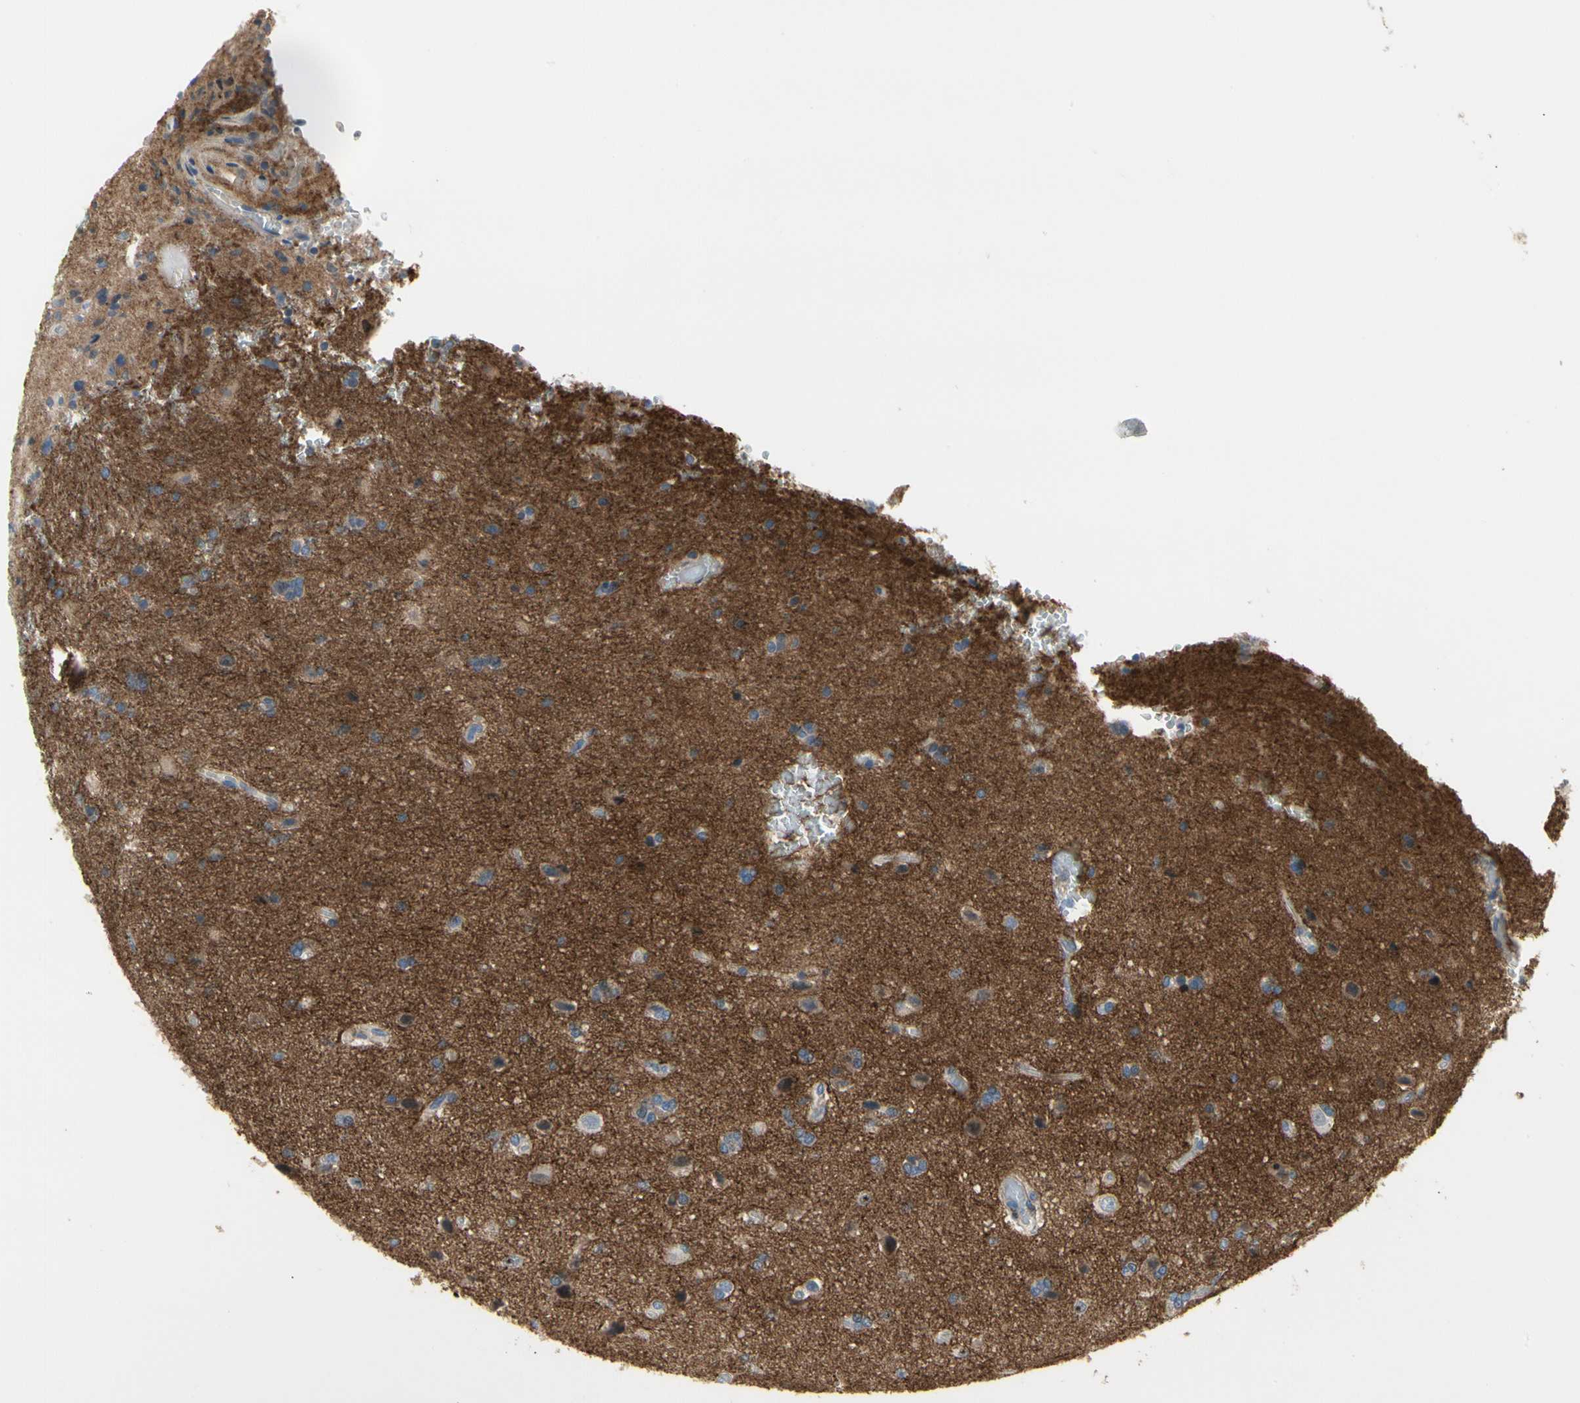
{"staining": {"intensity": "negative", "quantity": "none", "location": "none"}, "tissue": "glioma", "cell_type": "Tumor cells", "image_type": "cancer", "snomed": [{"axis": "morphology", "description": "Glioma, malignant, High grade"}, {"axis": "topography", "description": "Brain"}], "caption": "Immunohistochemical staining of glioma shows no significant positivity in tumor cells.", "gene": "NFASC", "patient": {"sex": "male", "age": 71}}